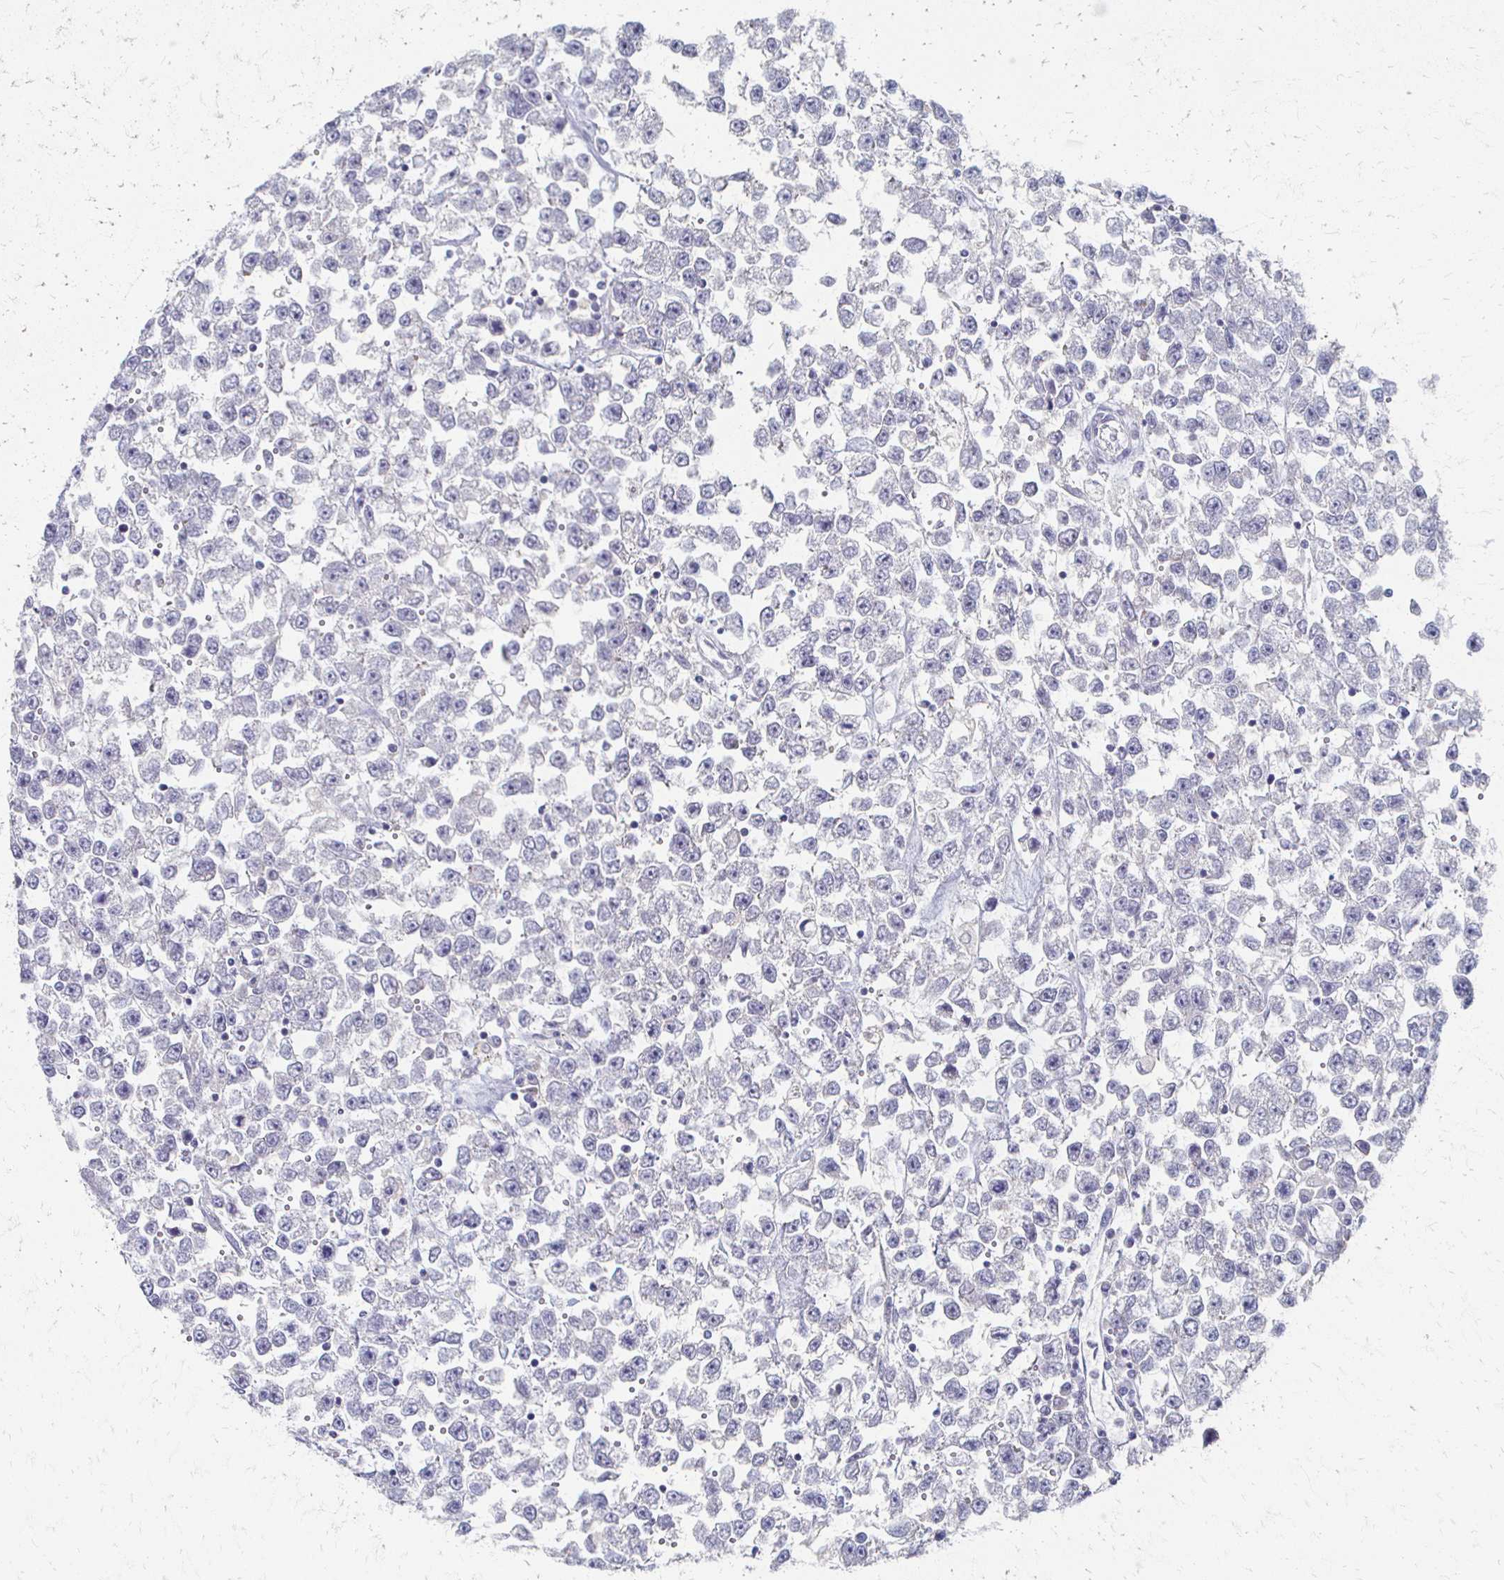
{"staining": {"intensity": "negative", "quantity": "none", "location": "none"}, "tissue": "testis cancer", "cell_type": "Tumor cells", "image_type": "cancer", "snomed": [{"axis": "morphology", "description": "Seminoma, NOS"}, {"axis": "topography", "description": "Testis"}], "caption": "This is an IHC image of seminoma (testis). There is no positivity in tumor cells.", "gene": "CXCR2", "patient": {"sex": "male", "age": 34}}